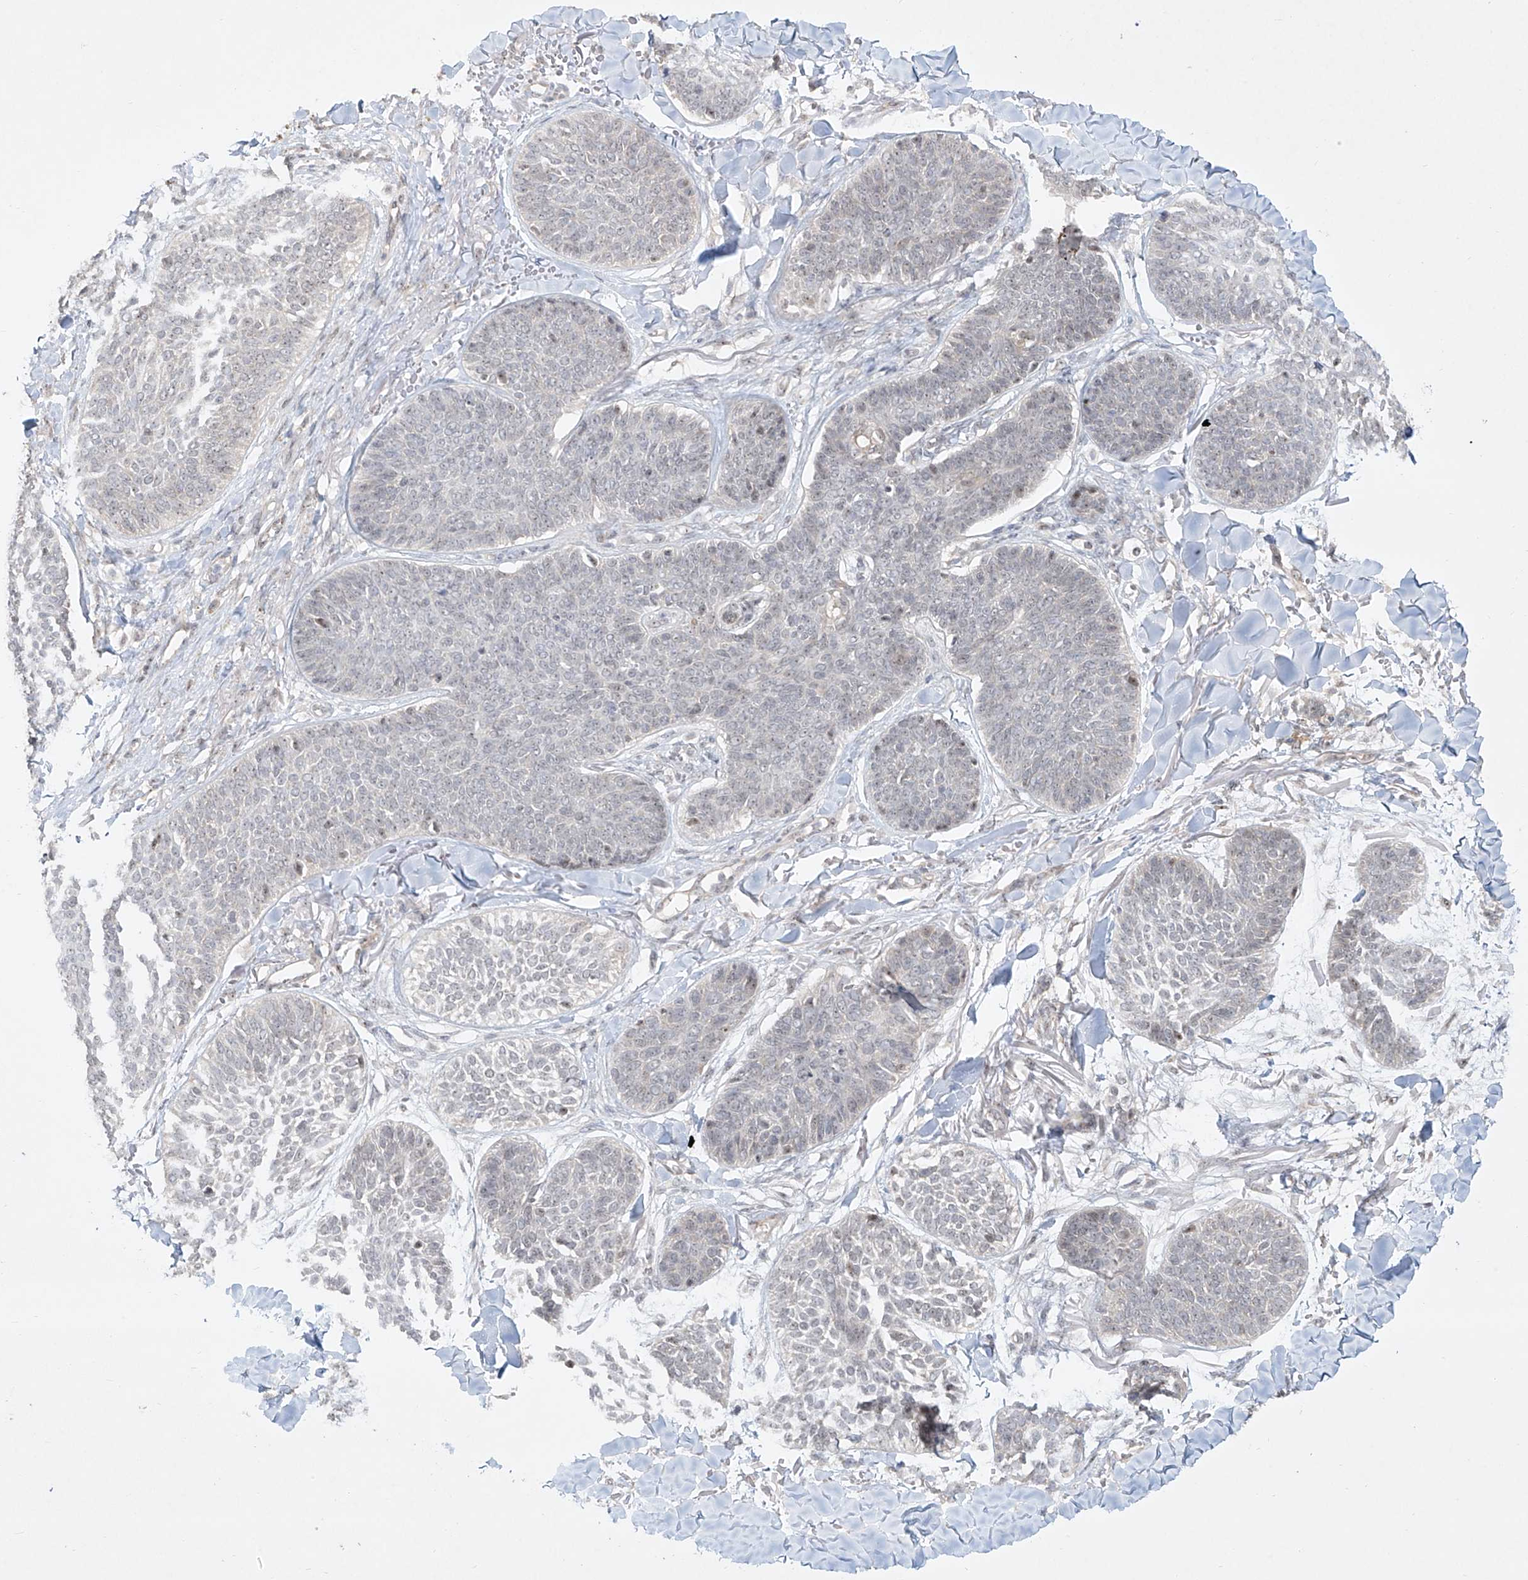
{"staining": {"intensity": "negative", "quantity": "none", "location": "none"}, "tissue": "skin cancer", "cell_type": "Tumor cells", "image_type": "cancer", "snomed": [{"axis": "morphology", "description": "Basal cell carcinoma"}, {"axis": "topography", "description": "Skin"}], "caption": "There is no significant positivity in tumor cells of skin cancer (basal cell carcinoma).", "gene": "TASP1", "patient": {"sex": "male", "age": 85}}